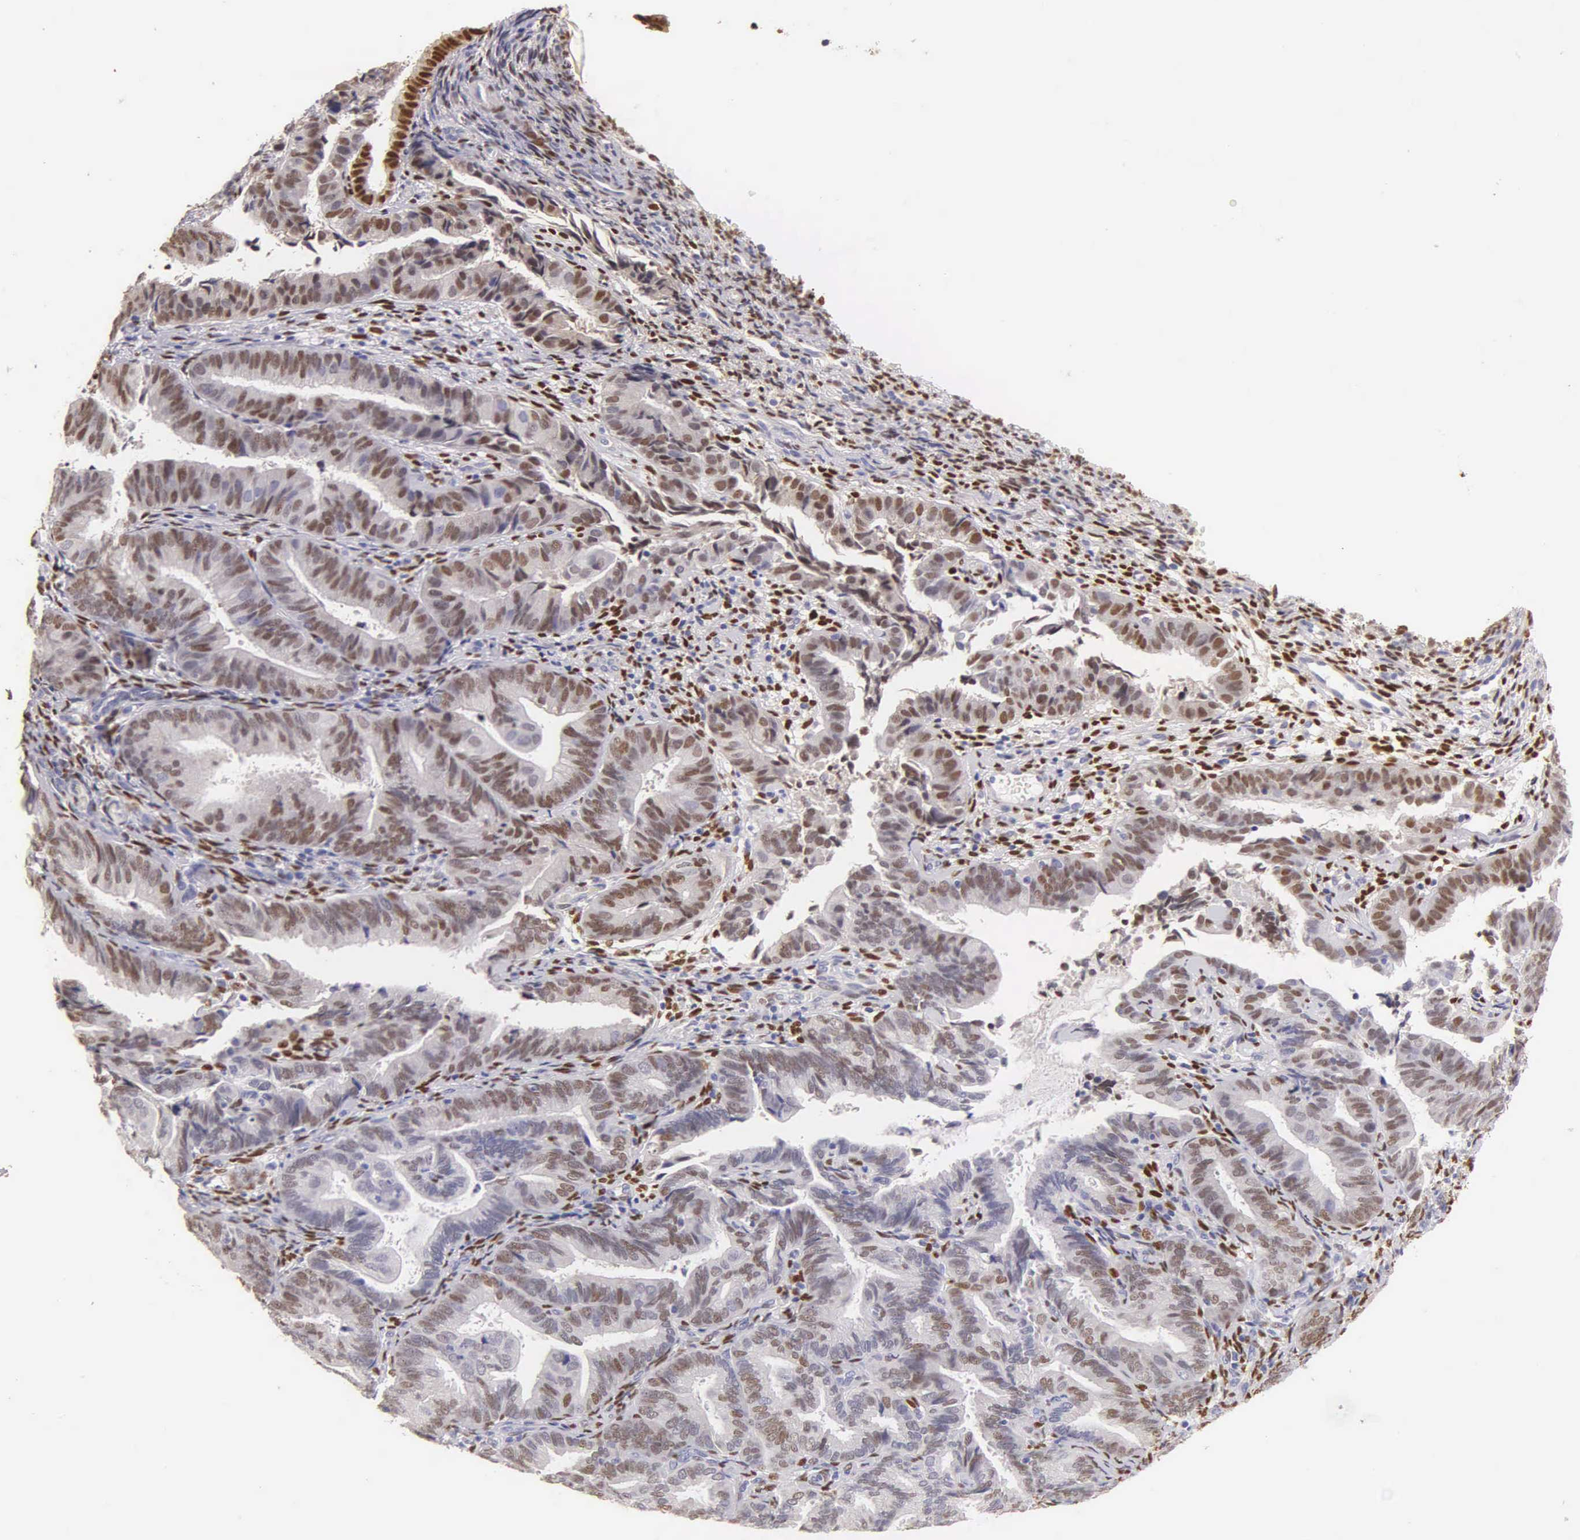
{"staining": {"intensity": "moderate", "quantity": "25%-75%", "location": "nuclear"}, "tissue": "endometrial cancer", "cell_type": "Tumor cells", "image_type": "cancer", "snomed": [{"axis": "morphology", "description": "Adenocarcinoma, NOS"}, {"axis": "topography", "description": "Endometrium"}], "caption": "This is an image of immunohistochemistry (IHC) staining of endometrial adenocarcinoma, which shows moderate staining in the nuclear of tumor cells.", "gene": "ESR1", "patient": {"sex": "female", "age": 63}}